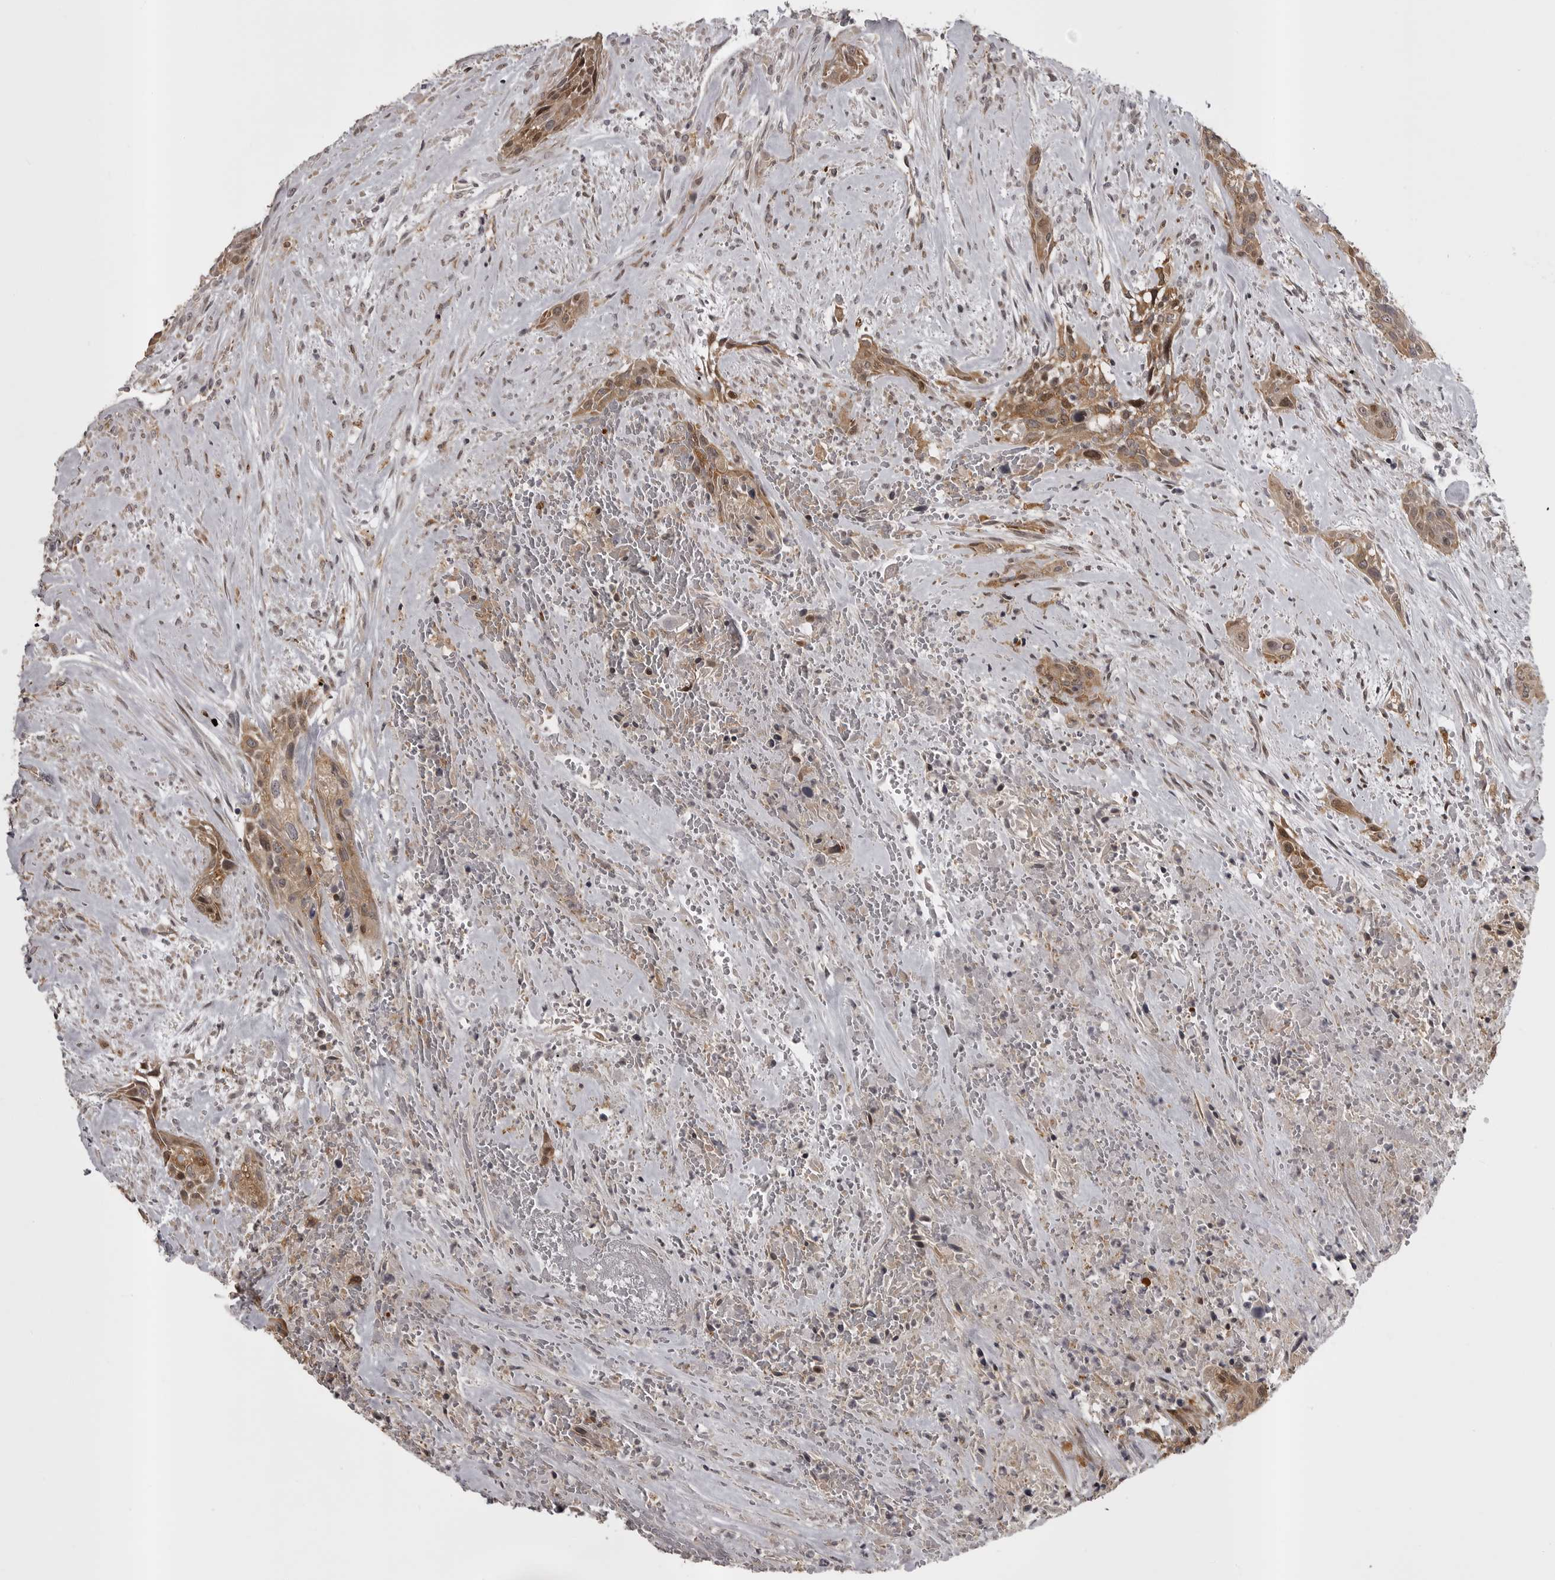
{"staining": {"intensity": "moderate", "quantity": ">75%", "location": "cytoplasmic/membranous"}, "tissue": "urothelial cancer", "cell_type": "Tumor cells", "image_type": "cancer", "snomed": [{"axis": "morphology", "description": "Urothelial carcinoma, High grade"}, {"axis": "topography", "description": "Urinary bladder"}], "caption": "Human high-grade urothelial carcinoma stained for a protein (brown) reveals moderate cytoplasmic/membranous positive positivity in approximately >75% of tumor cells.", "gene": "SNX16", "patient": {"sex": "male", "age": 35}}